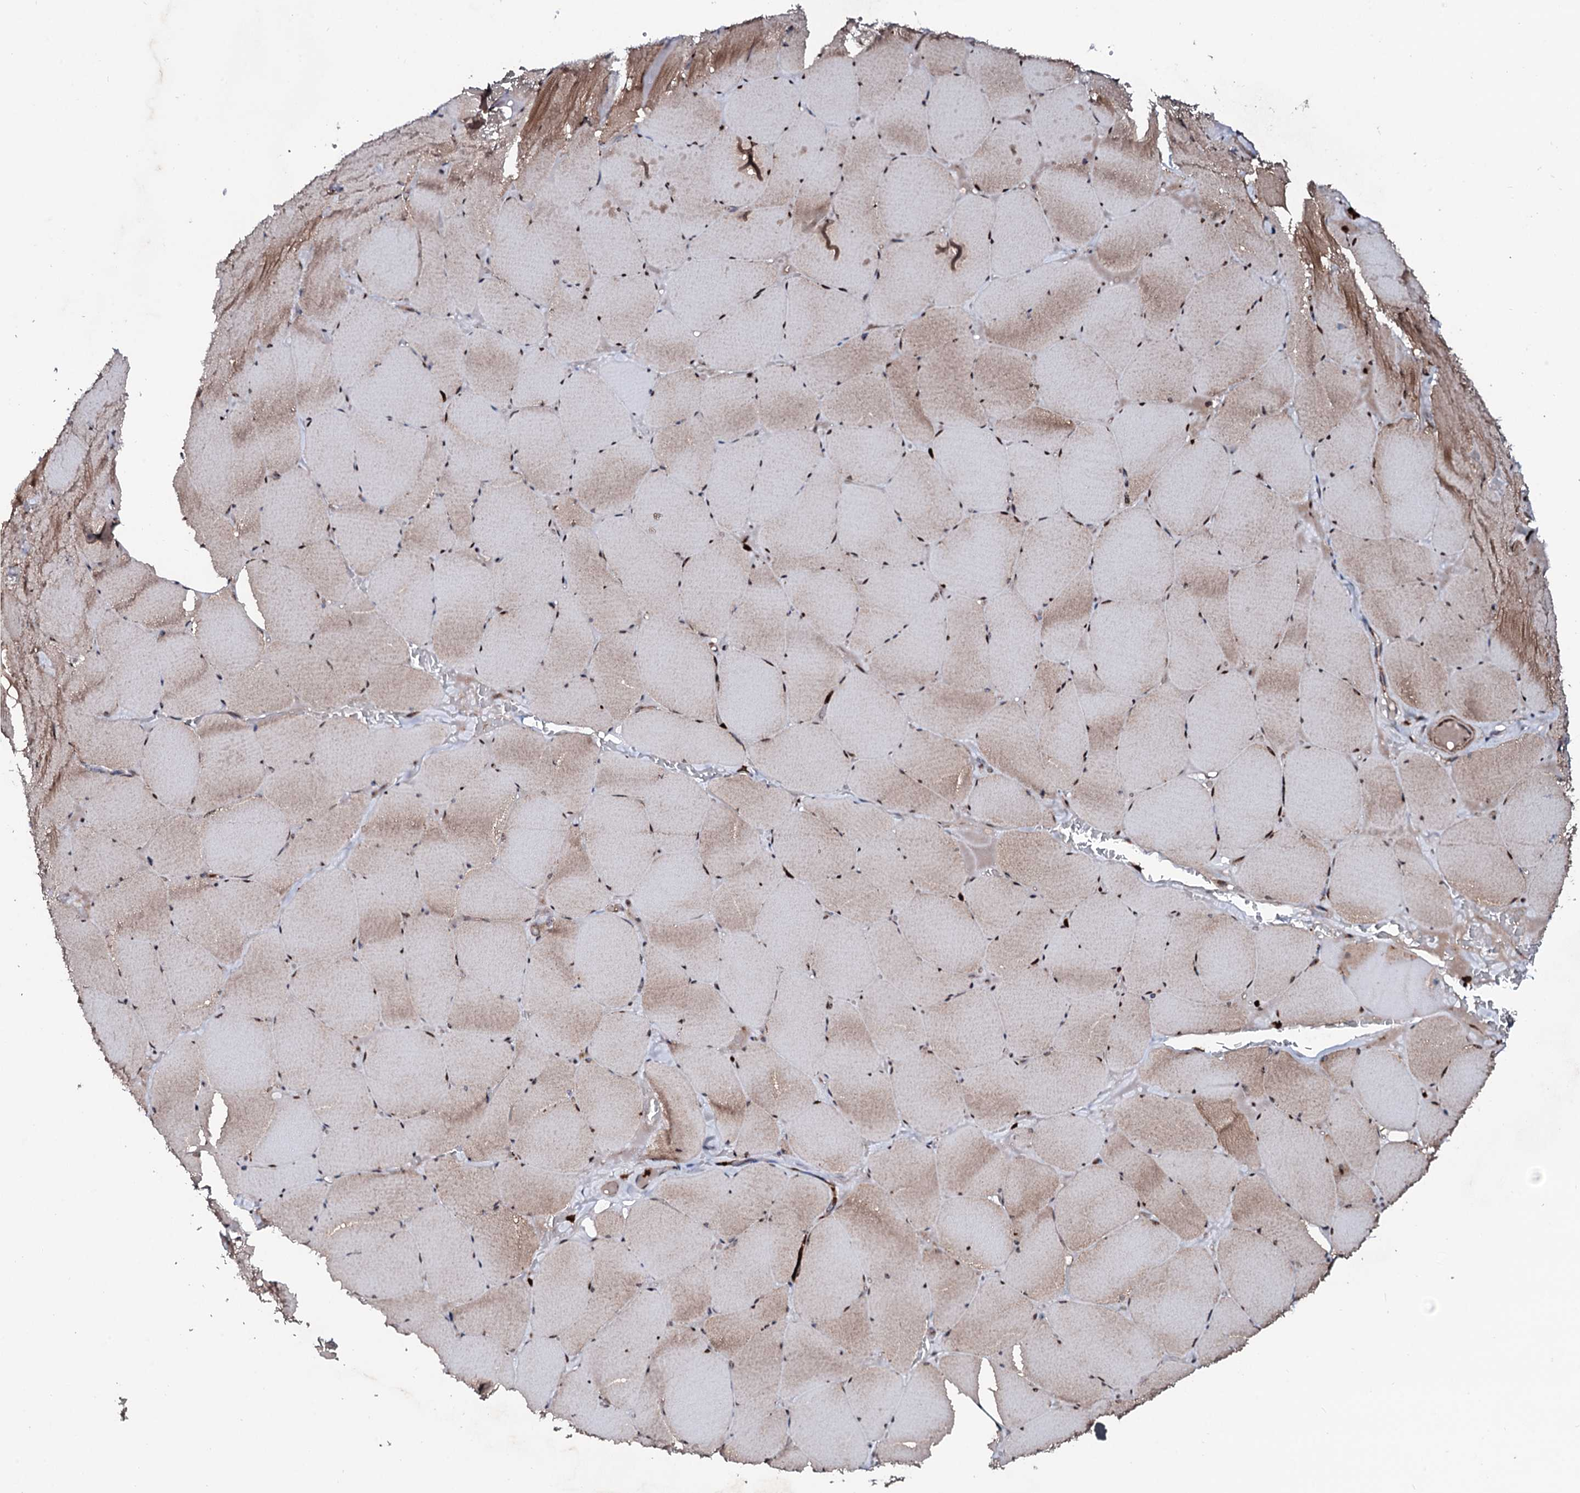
{"staining": {"intensity": "moderate", "quantity": "25%-75%", "location": "cytoplasmic/membranous,nuclear"}, "tissue": "skeletal muscle", "cell_type": "Myocytes", "image_type": "normal", "snomed": [{"axis": "morphology", "description": "Normal tissue, NOS"}, {"axis": "topography", "description": "Skeletal muscle"}, {"axis": "topography", "description": "Head-Neck"}], "caption": "Benign skeletal muscle displays moderate cytoplasmic/membranous,nuclear expression in approximately 25%-75% of myocytes, visualized by immunohistochemistry.", "gene": "COG6", "patient": {"sex": "male", "age": 66}}